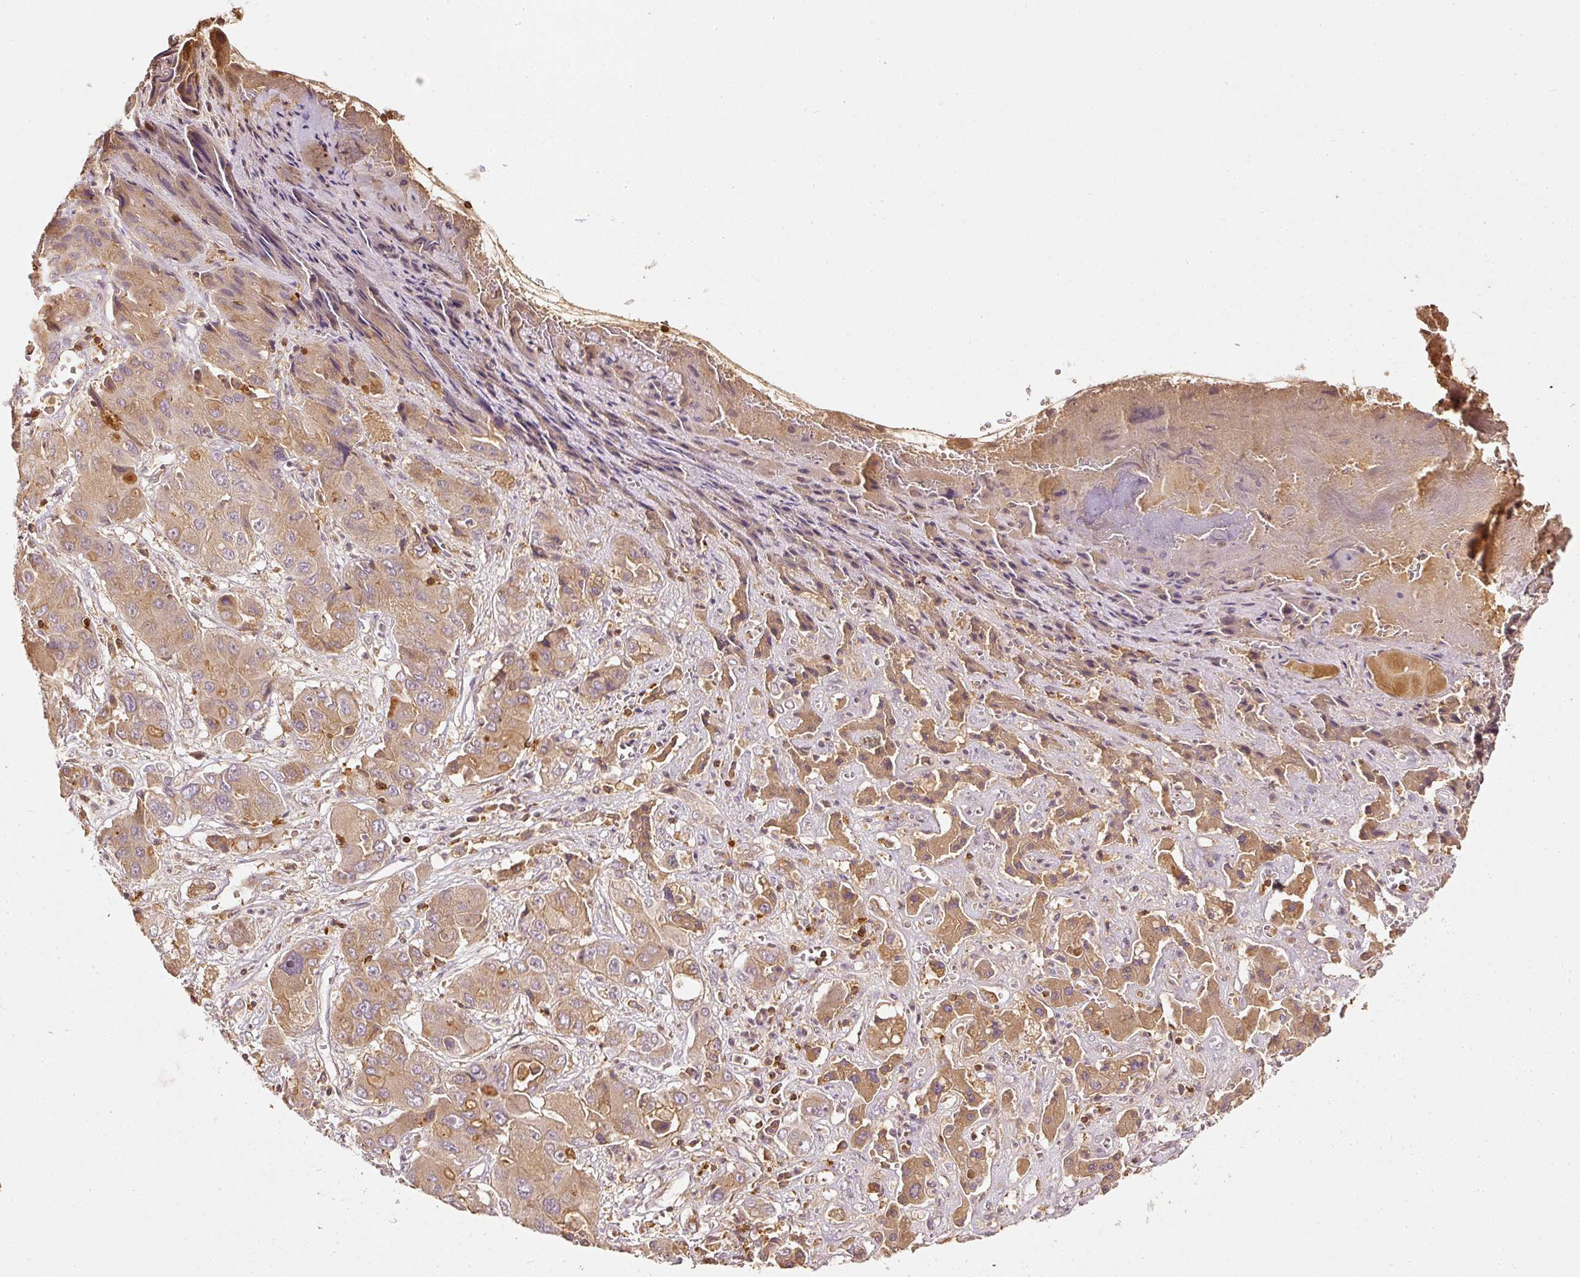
{"staining": {"intensity": "weak", "quantity": ">75%", "location": "cytoplasmic/membranous"}, "tissue": "liver cancer", "cell_type": "Tumor cells", "image_type": "cancer", "snomed": [{"axis": "morphology", "description": "Cholangiocarcinoma"}, {"axis": "topography", "description": "Liver"}], "caption": "This photomicrograph displays IHC staining of cholangiocarcinoma (liver), with low weak cytoplasmic/membranous positivity in about >75% of tumor cells.", "gene": "EVL", "patient": {"sex": "male", "age": 67}}